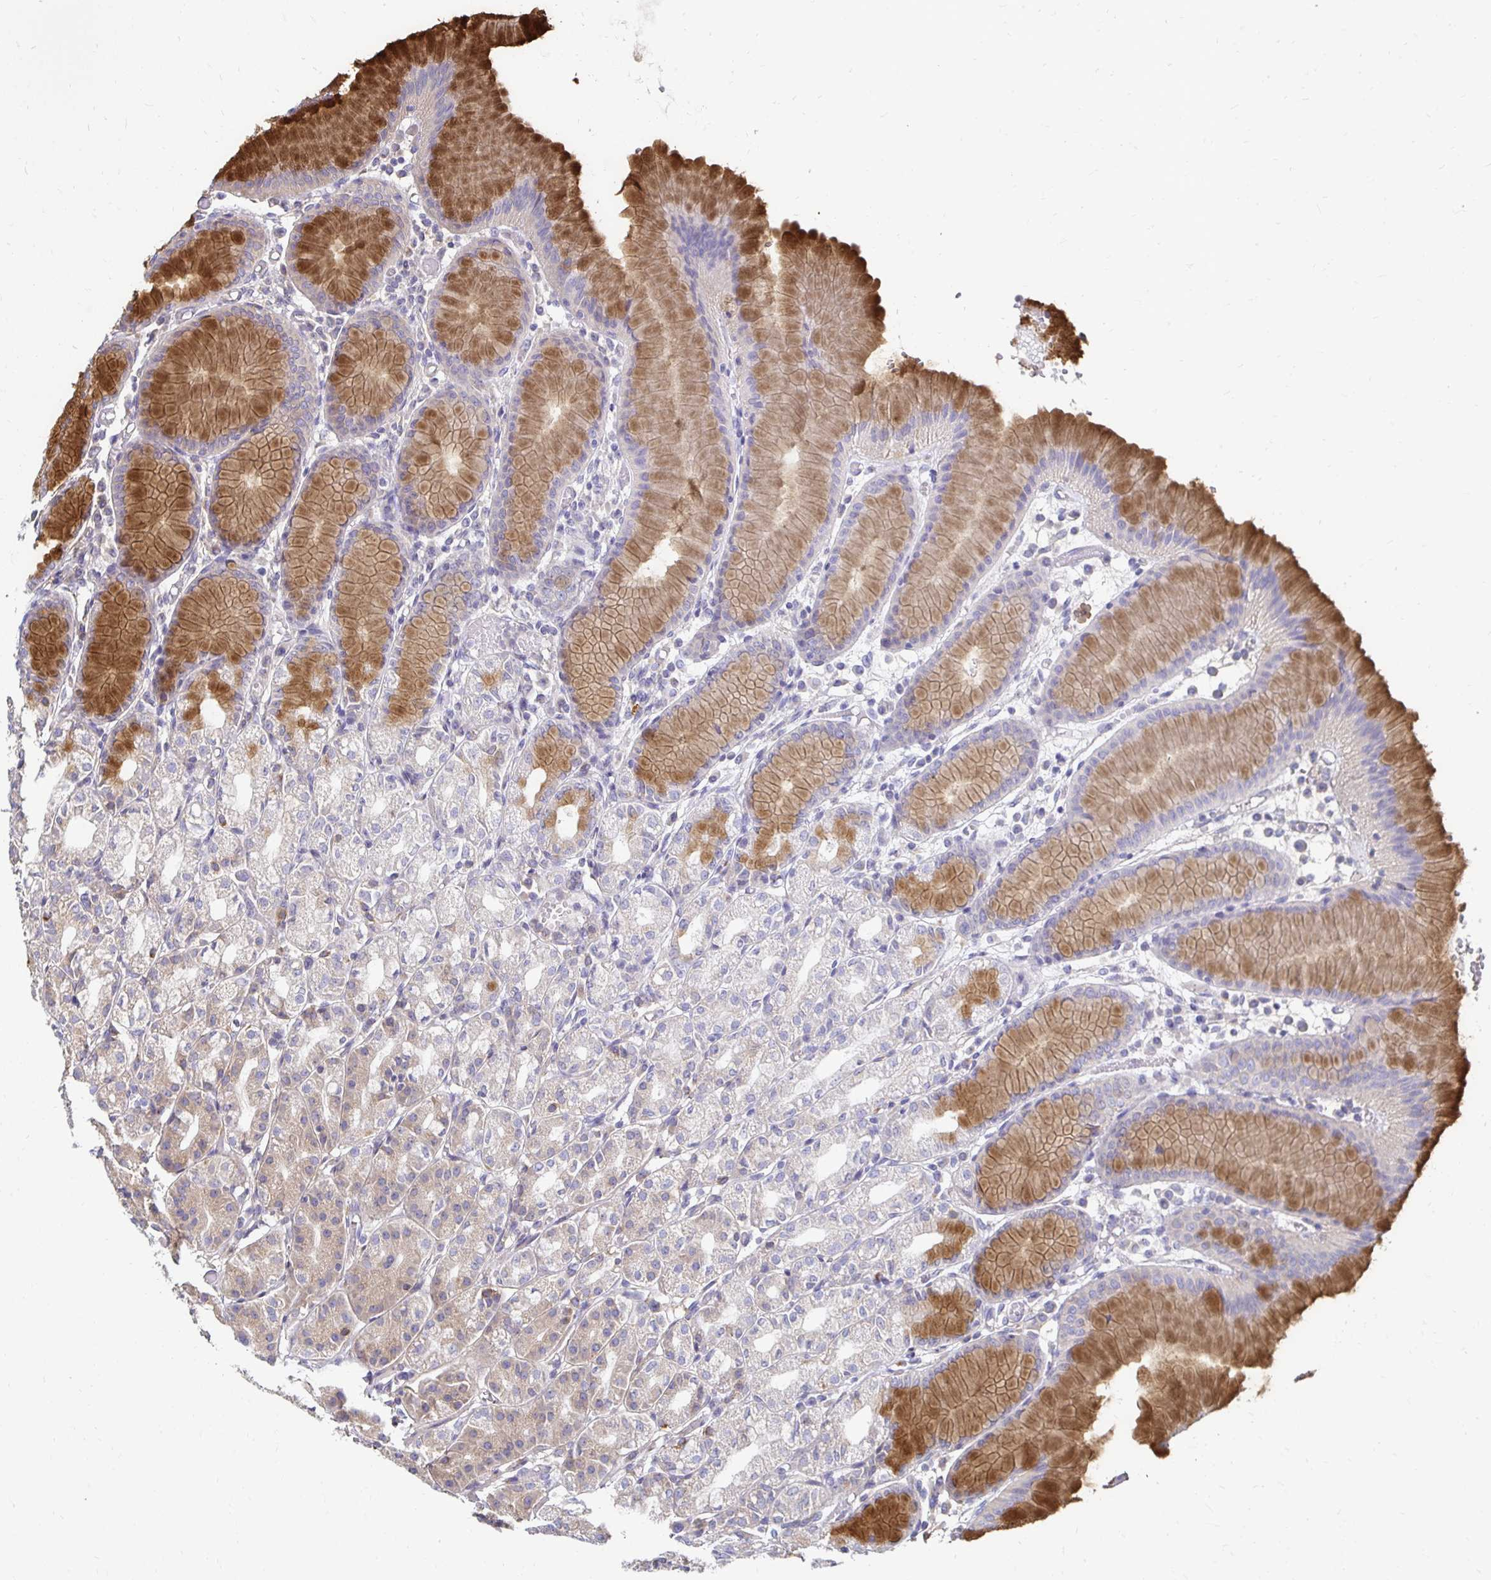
{"staining": {"intensity": "moderate", "quantity": "<25%", "location": "cytoplasmic/membranous"}, "tissue": "stomach", "cell_type": "Glandular cells", "image_type": "normal", "snomed": [{"axis": "morphology", "description": "Normal tissue, NOS"}, {"axis": "topography", "description": "Stomach"}], "caption": "This image shows IHC staining of benign stomach, with low moderate cytoplasmic/membranous expression in about <25% of glandular cells.", "gene": "NCSTN", "patient": {"sex": "female", "age": 57}}